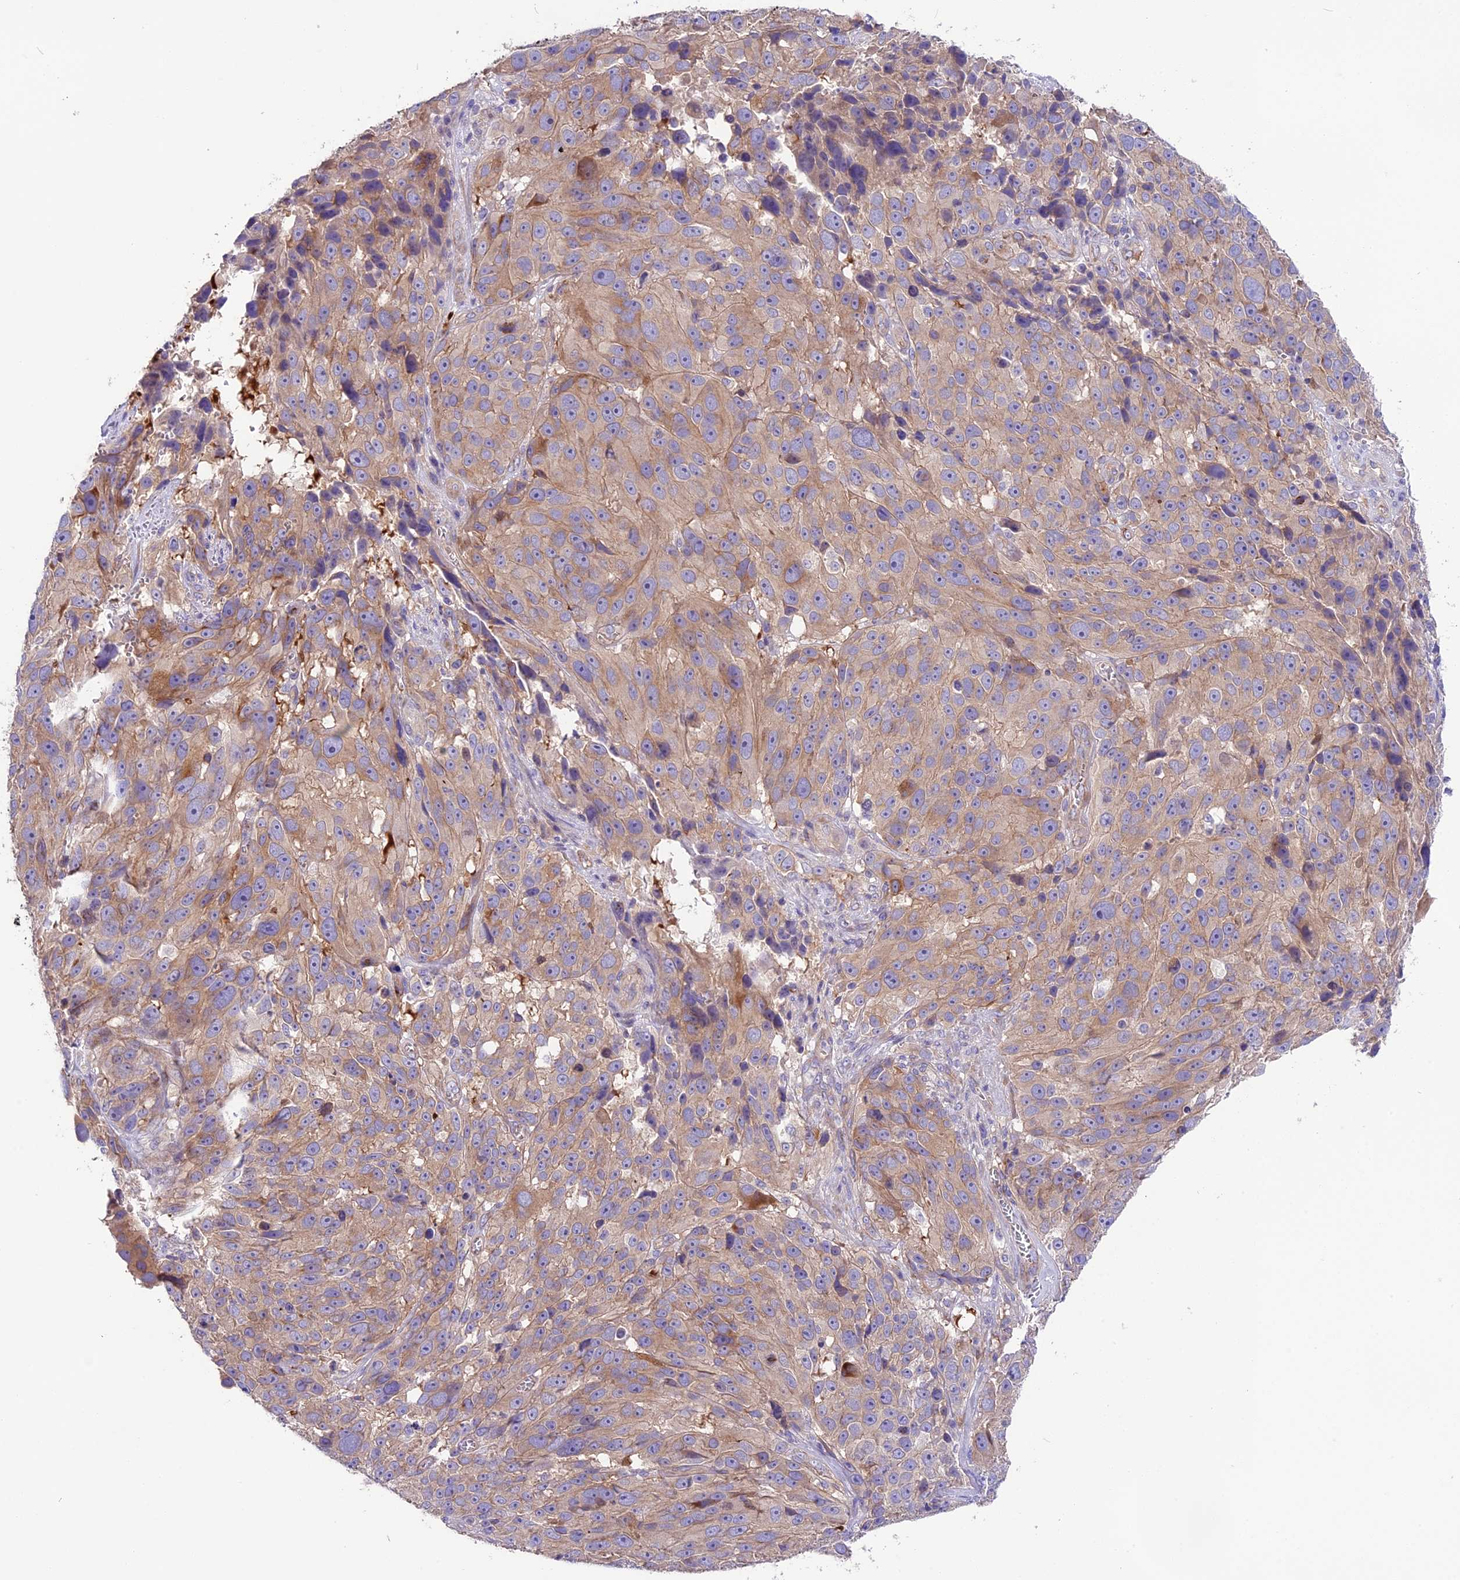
{"staining": {"intensity": "moderate", "quantity": ">75%", "location": "cytoplasmic/membranous"}, "tissue": "melanoma", "cell_type": "Tumor cells", "image_type": "cancer", "snomed": [{"axis": "morphology", "description": "Malignant melanoma, NOS"}, {"axis": "topography", "description": "Skin"}], "caption": "Moderate cytoplasmic/membranous positivity is appreciated in approximately >75% of tumor cells in malignant melanoma.", "gene": "CD99L2", "patient": {"sex": "male", "age": 84}}